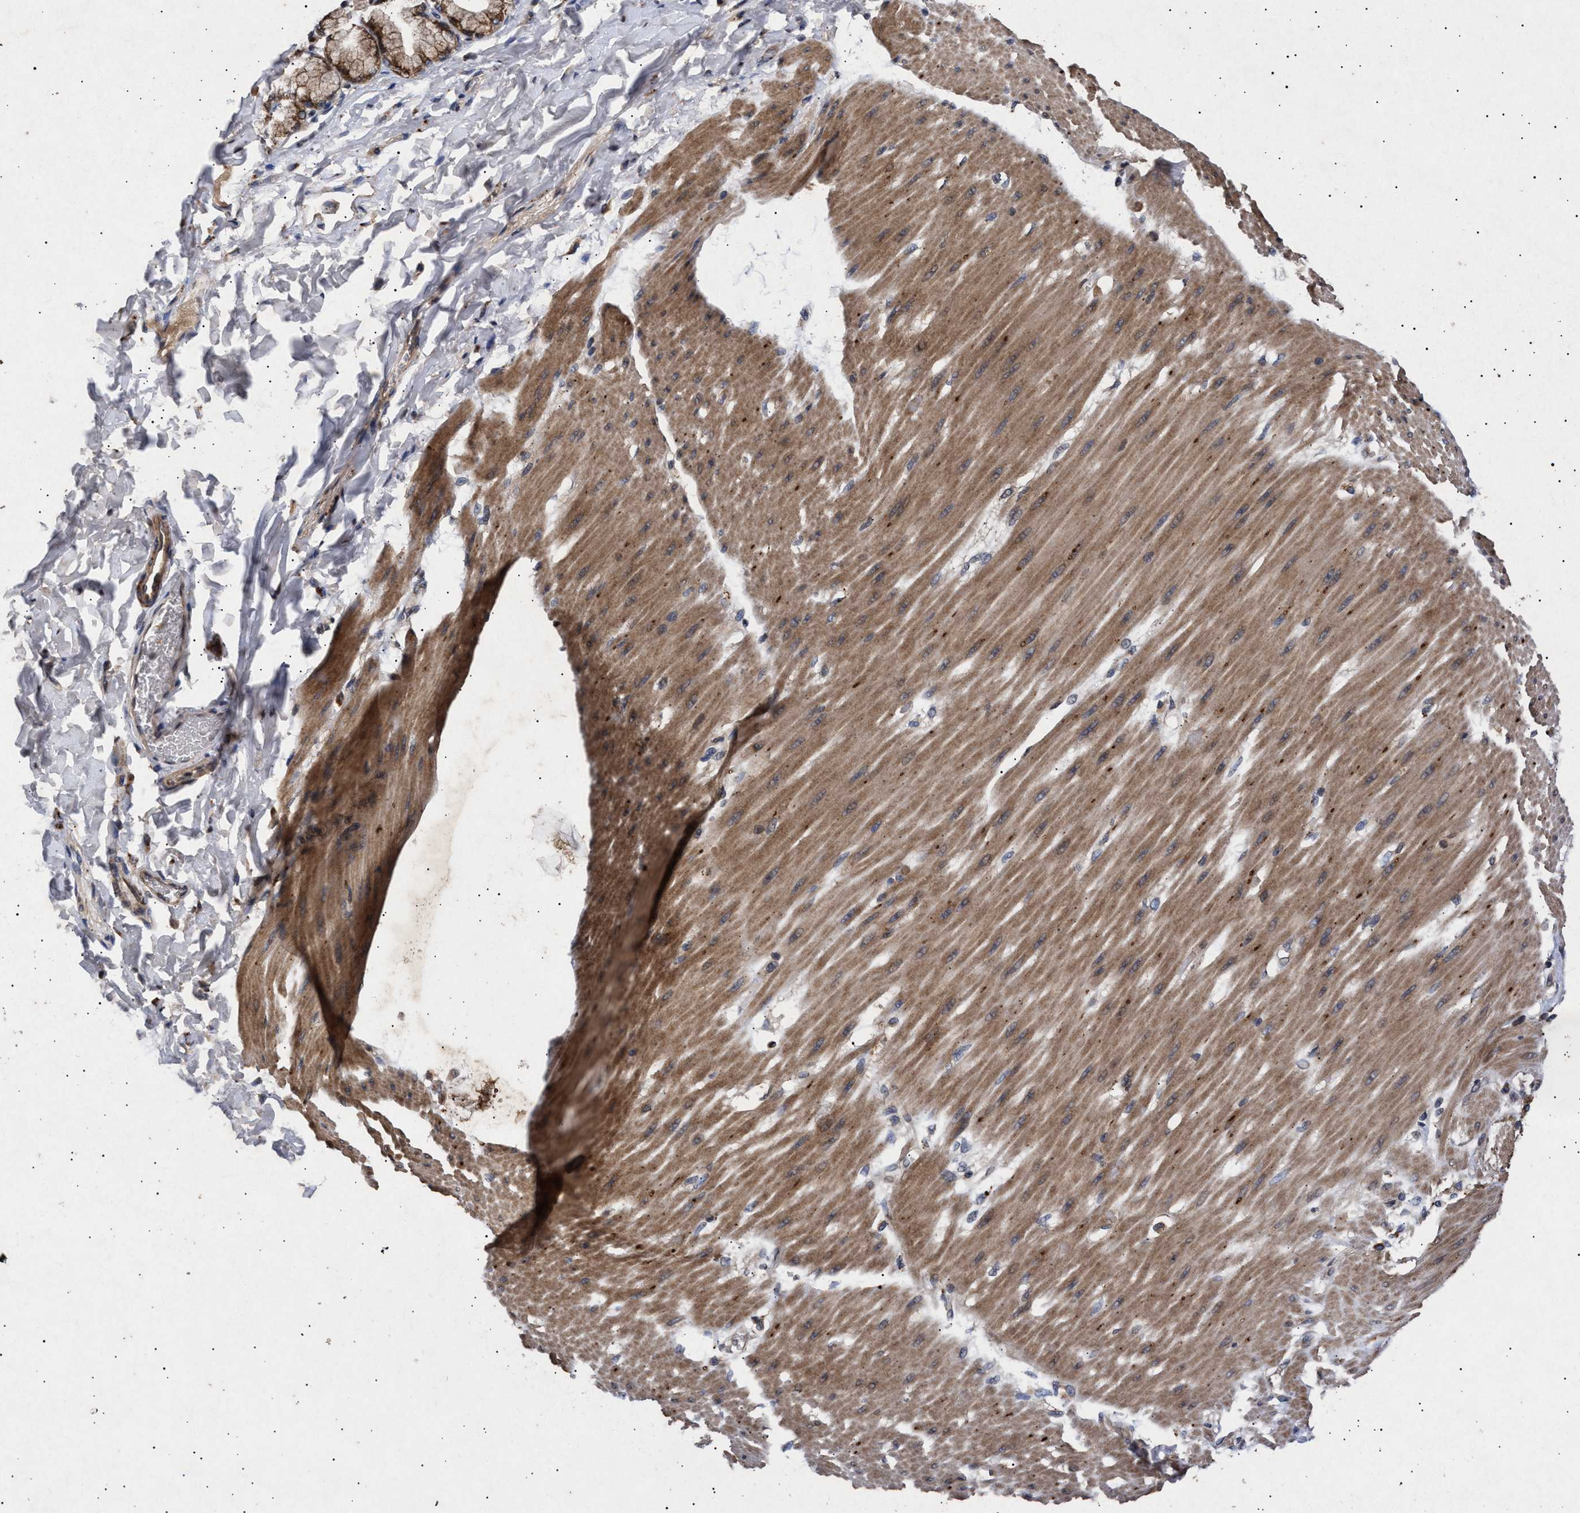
{"staining": {"intensity": "strong", "quantity": ">75%", "location": "cytoplasmic/membranous"}, "tissue": "adipose tissue", "cell_type": "Adipocytes", "image_type": "normal", "snomed": [{"axis": "morphology", "description": "Normal tissue, NOS"}, {"axis": "morphology", "description": "Adenocarcinoma, NOS"}, {"axis": "topography", "description": "Duodenum"}, {"axis": "topography", "description": "Peripheral nerve tissue"}], "caption": "A high amount of strong cytoplasmic/membranous staining is present in approximately >75% of adipocytes in benign adipose tissue.", "gene": "ITGB5", "patient": {"sex": "female", "age": 60}}